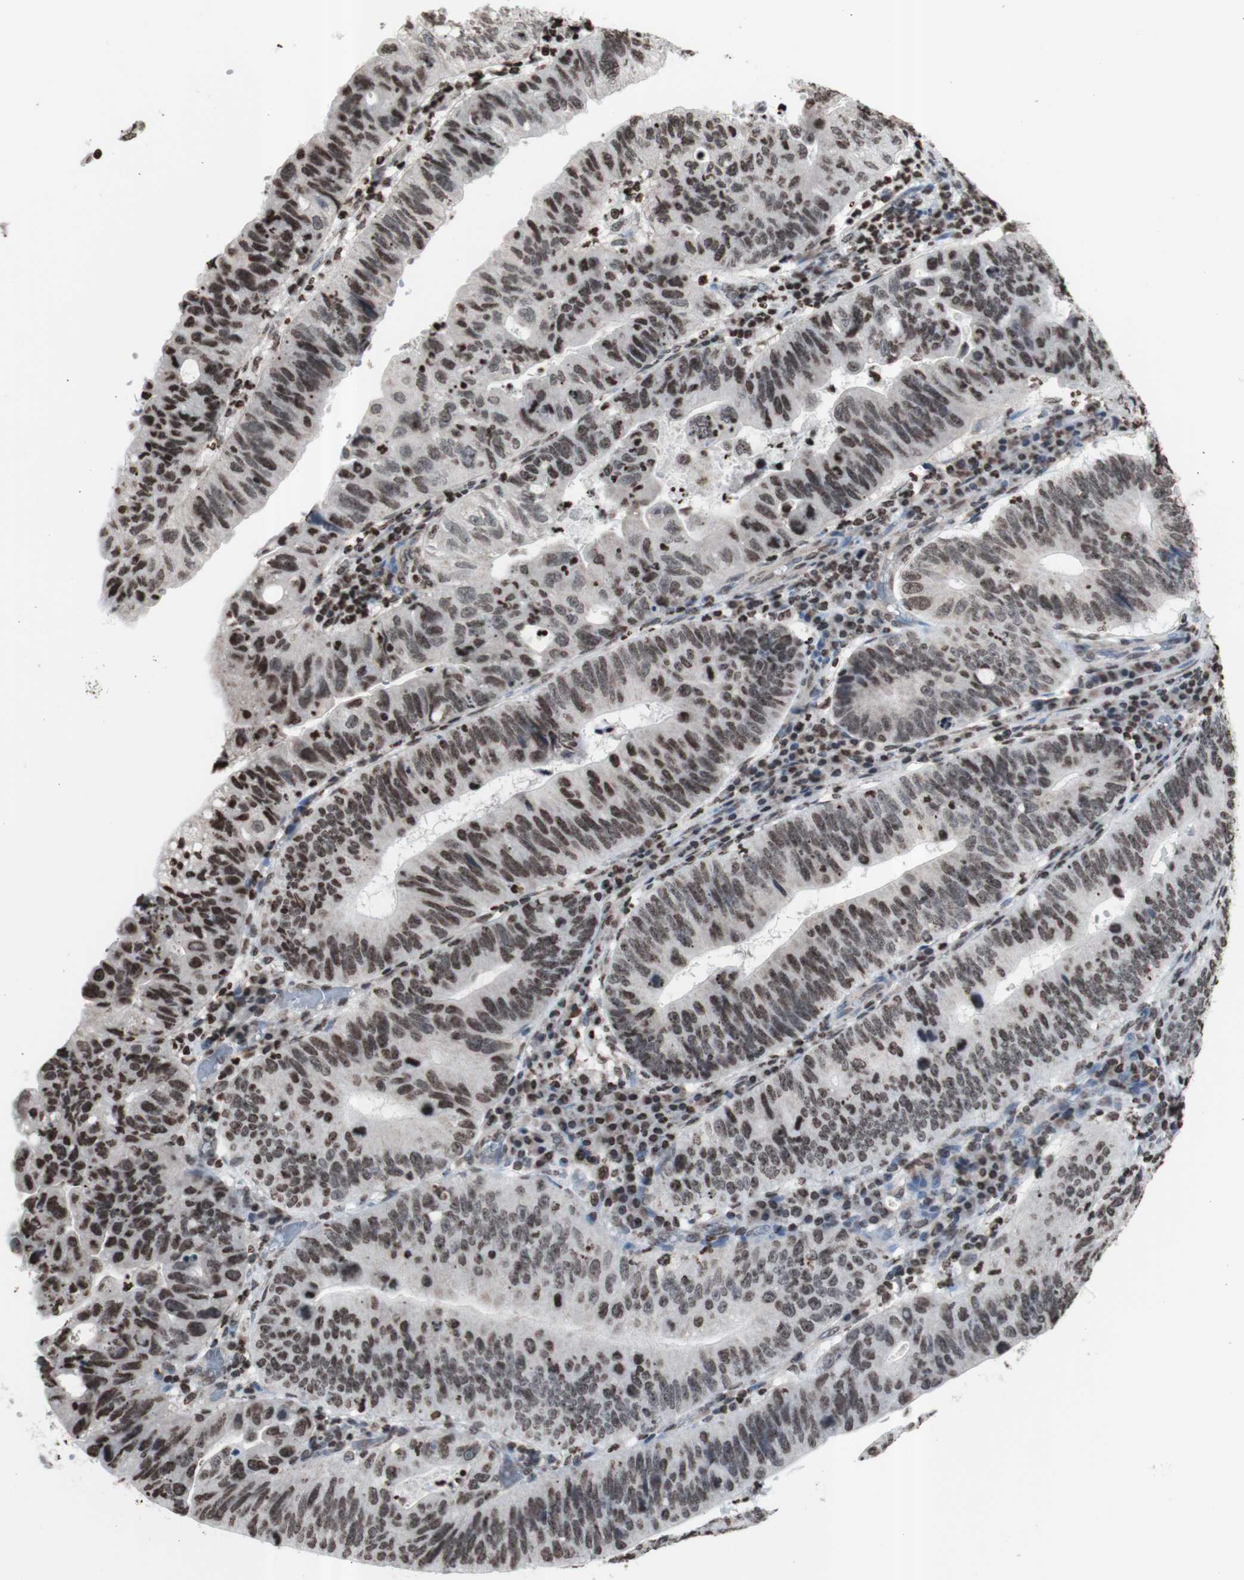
{"staining": {"intensity": "weak", "quantity": "<25%", "location": "nuclear"}, "tissue": "stomach cancer", "cell_type": "Tumor cells", "image_type": "cancer", "snomed": [{"axis": "morphology", "description": "Adenocarcinoma, NOS"}, {"axis": "topography", "description": "Stomach"}], "caption": "This is an IHC histopathology image of adenocarcinoma (stomach). There is no positivity in tumor cells.", "gene": "SNAI2", "patient": {"sex": "male", "age": 59}}